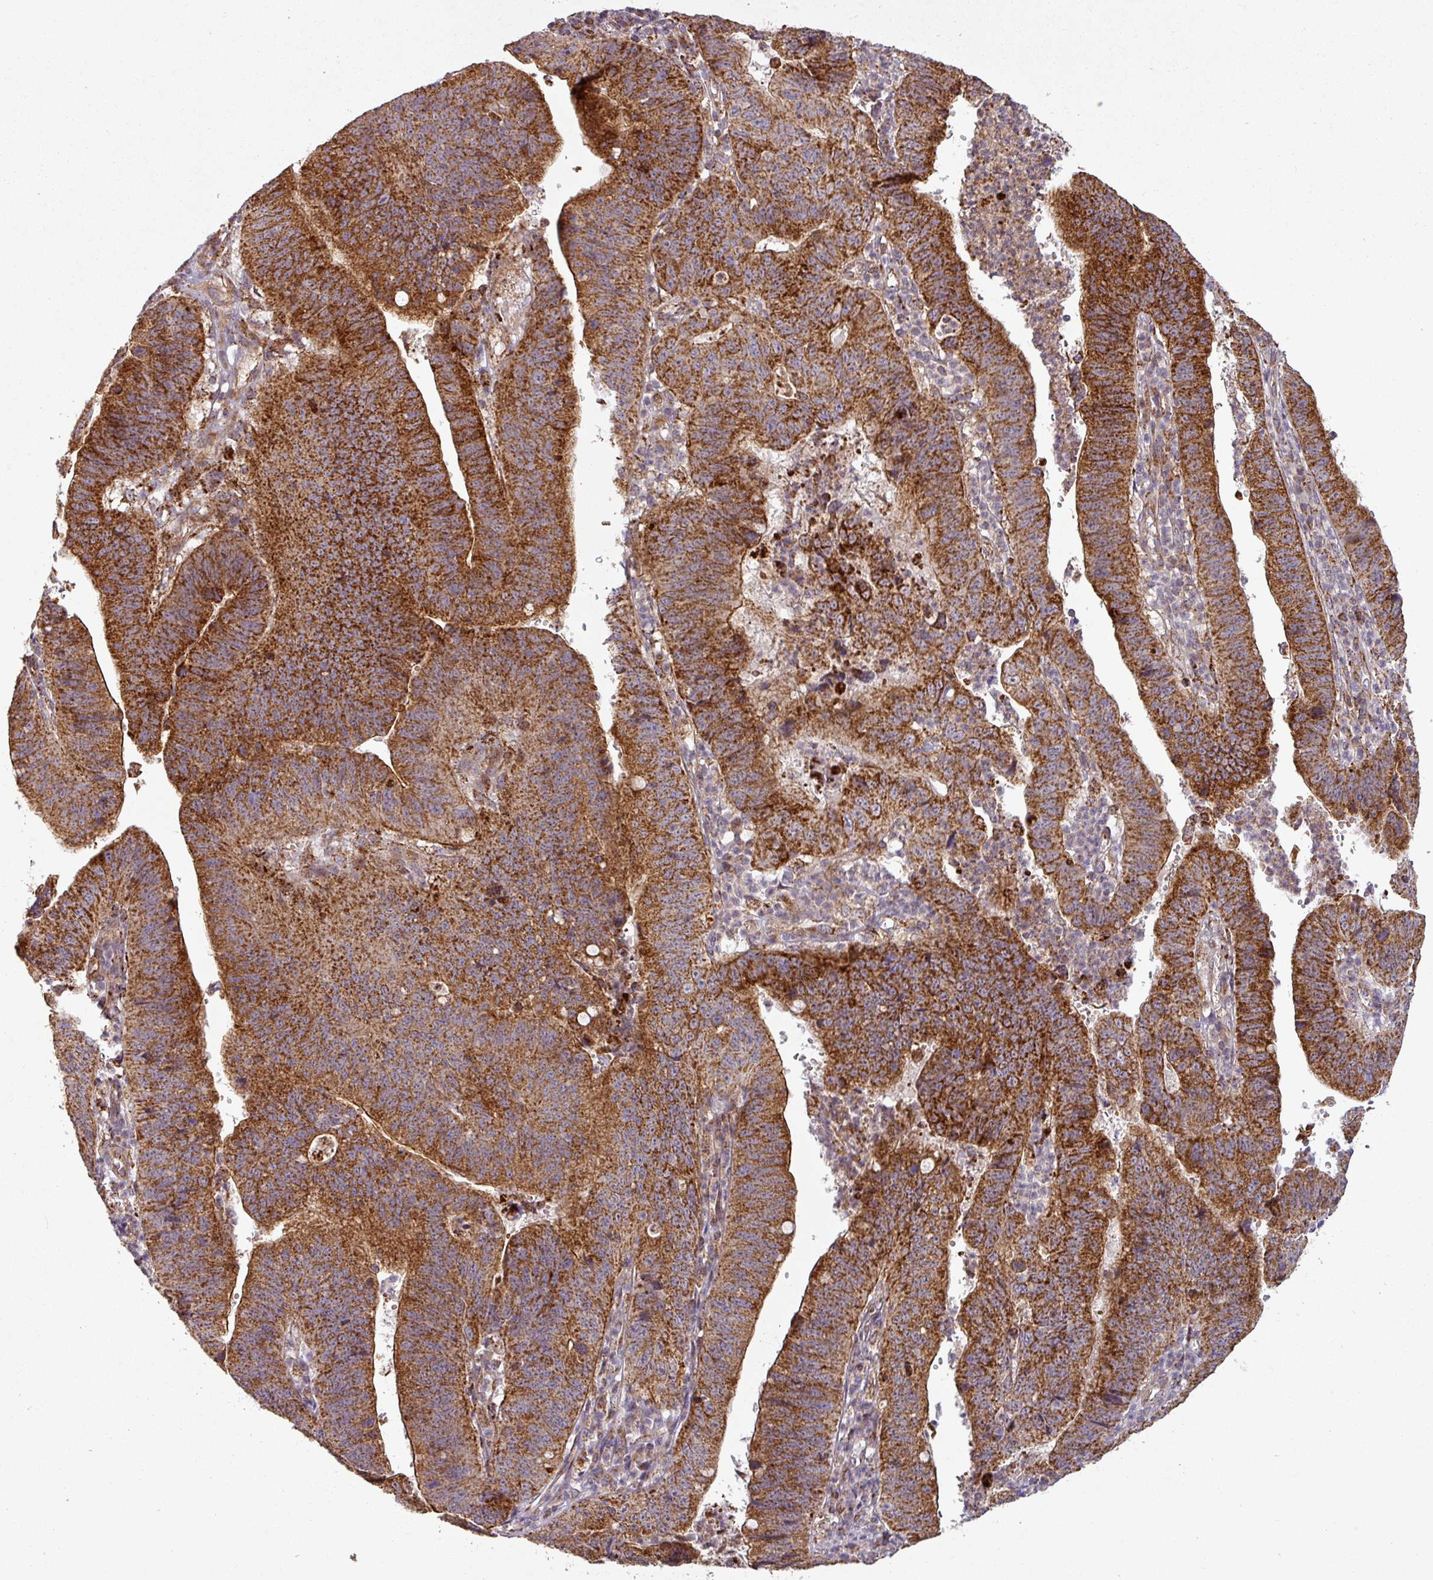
{"staining": {"intensity": "strong", "quantity": ">75%", "location": "cytoplasmic/membranous"}, "tissue": "stomach cancer", "cell_type": "Tumor cells", "image_type": "cancer", "snomed": [{"axis": "morphology", "description": "Adenocarcinoma, NOS"}, {"axis": "topography", "description": "Stomach"}], "caption": "Tumor cells show high levels of strong cytoplasmic/membranous positivity in approximately >75% of cells in human stomach cancer.", "gene": "GPD2", "patient": {"sex": "male", "age": 59}}